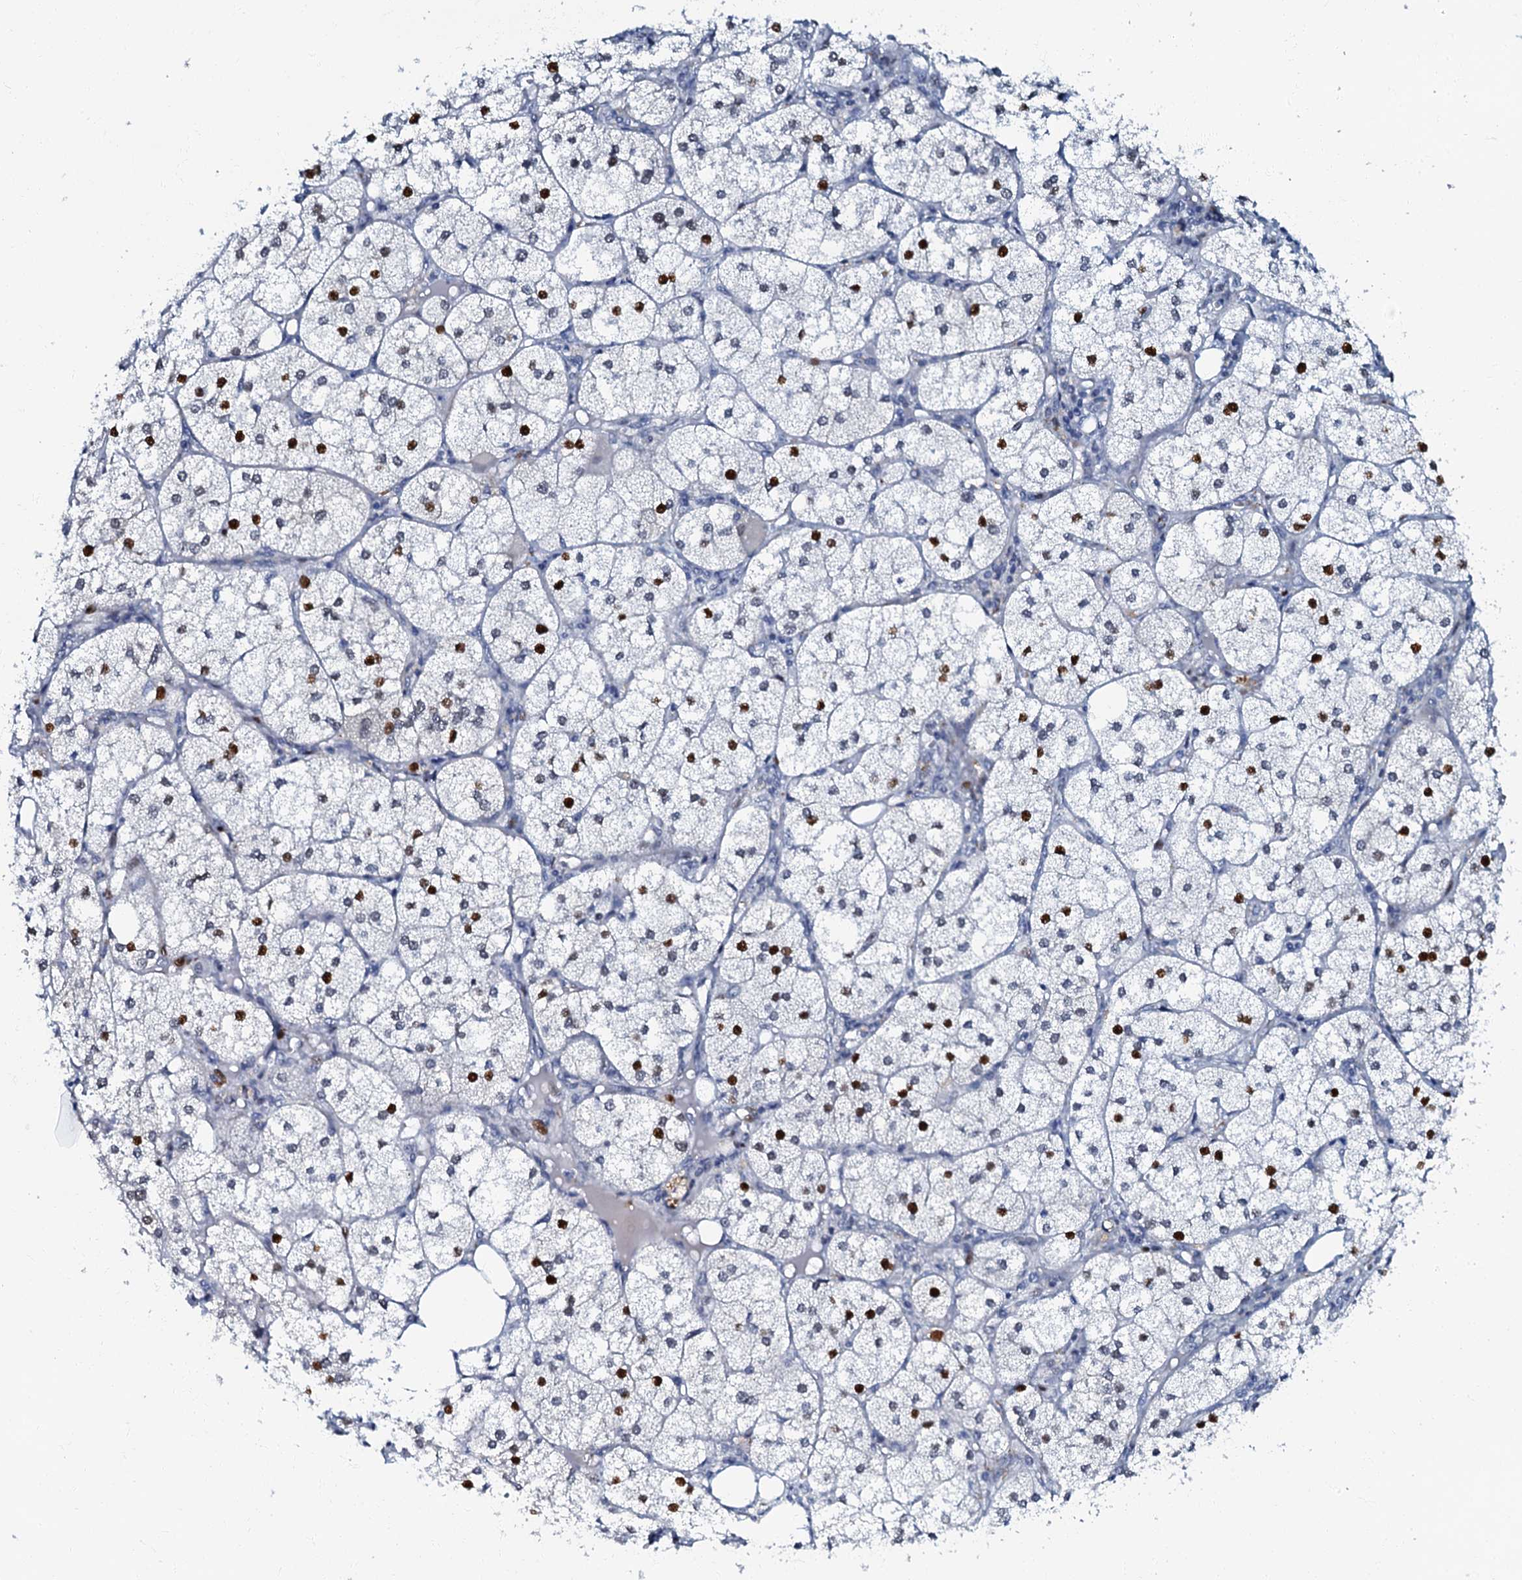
{"staining": {"intensity": "strong", "quantity": "25%-75%", "location": "nuclear"}, "tissue": "adrenal gland", "cell_type": "Glandular cells", "image_type": "normal", "snomed": [{"axis": "morphology", "description": "Normal tissue, NOS"}, {"axis": "topography", "description": "Adrenal gland"}], "caption": "The histopathology image displays staining of unremarkable adrenal gland, revealing strong nuclear protein positivity (brown color) within glandular cells.", "gene": "MFSD5", "patient": {"sex": "female", "age": 61}}